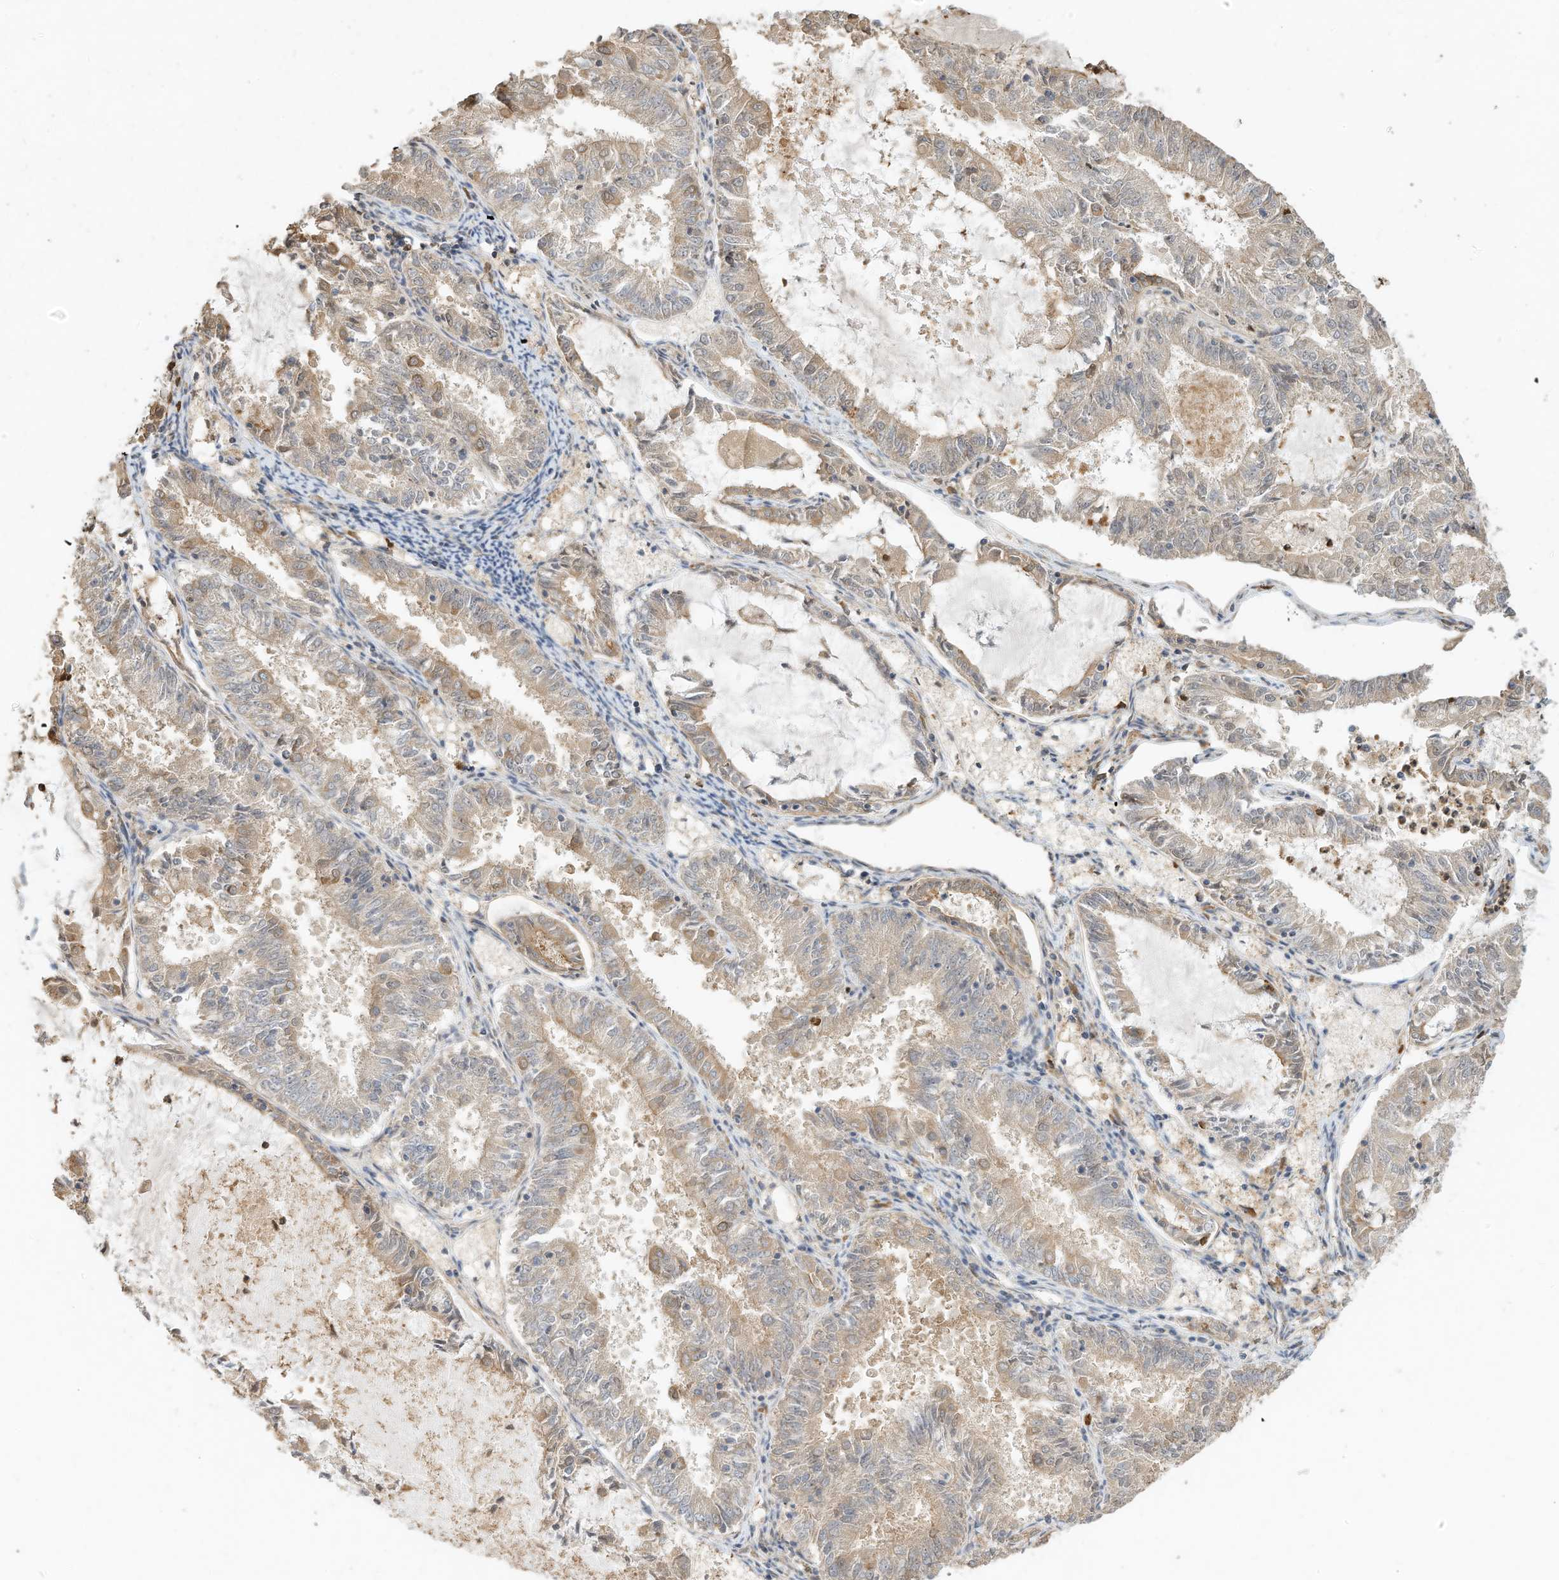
{"staining": {"intensity": "weak", "quantity": ">75%", "location": "cytoplasmic/membranous"}, "tissue": "endometrial cancer", "cell_type": "Tumor cells", "image_type": "cancer", "snomed": [{"axis": "morphology", "description": "Adenocarcinoma, NOS"}, {"axis": "topography", "description": "Endometrium"}], "caption": "Protein analysis of endometrial adenocarcinoma tissue exhibits weak cytoplasmic/membranous positivity in approximately >75% of tumor cells. The protein is shown in brown color, while the nuclei are stained blue.", "gene": "OFD1", "patient": {"sex": "female", "age": 57}}